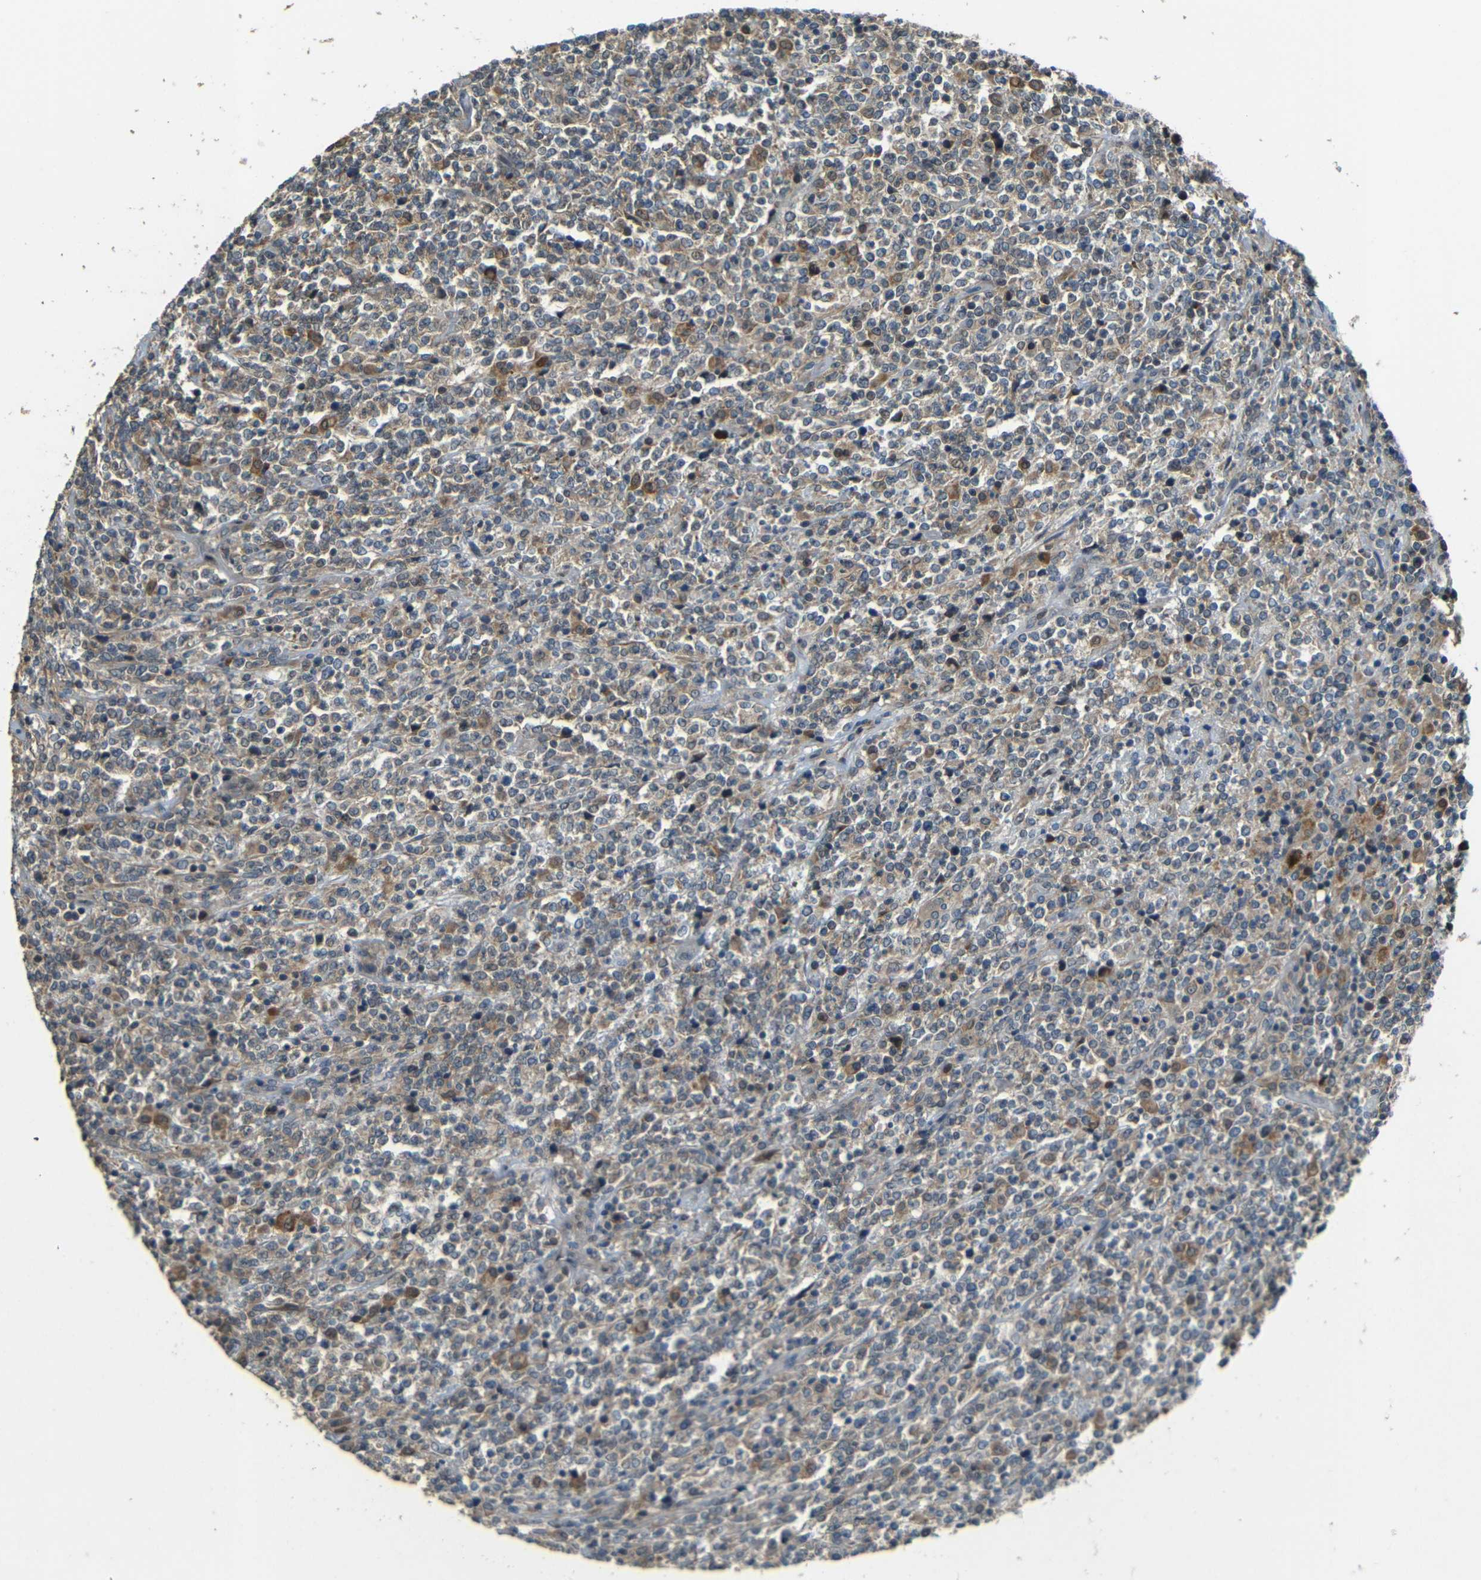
{"staining": {"intensity": "weak", "quantity": "25%-75%", "location": "cytoplasmic/membranous"}, "tissue": "lymphoma", "cell_type": "Tumor cells", "image_type": "cancer", "snomed": [{"axis": "morphology", "description": "Malignant lymphoma, non-Hodgkin's type, High grade"}, {"axis": "topography", "description": "Soft tissue"}], "caption": "Immunohistochemistry (DAB (3,3'-diaminobenzidine)) staining of human high-grade malignant lymphoma, non-Hodgkin's type demonstrates weak cytoplasmic/membranous protein positivity in approximately 25%-75% of tumor cells.", "gene": "FNDC3A", "patient": {"sex": "male", "age": 18}}